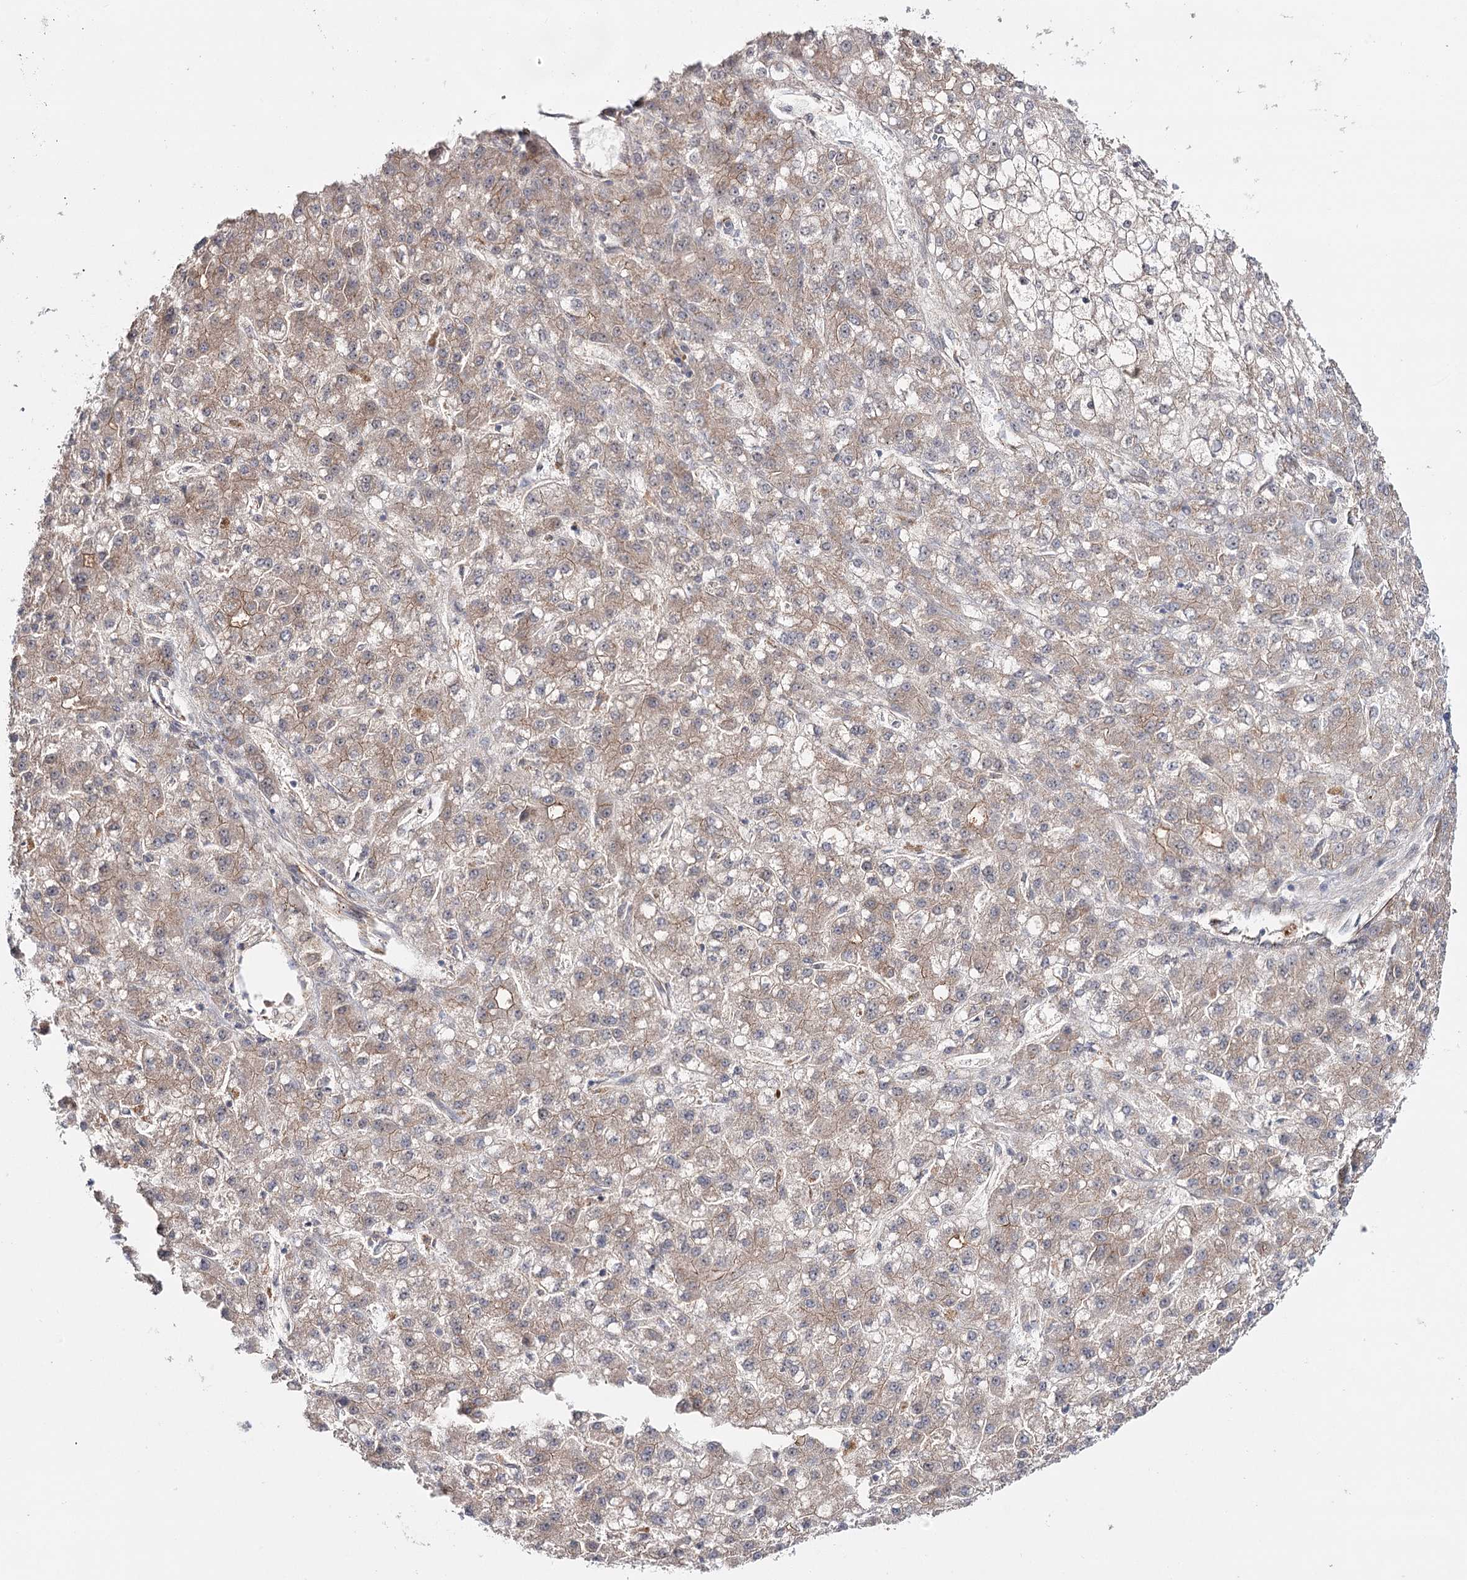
{"staining": {"intensity": "weak", "quantity": "25%-75%", "location": "cytoplasmic/membranous"}, "tissue": "liver cancer", "cell_type": "Tumor cells", "image_type": "cancer", "snomed": [{"axis": "morphology", "description": "Carcinoma, Hepatocellular, NOS"}, {"axis": "topography", "description": "Liver"}], "caption": "Immunohistochemistry micrograph of human hepatocellular carcinoma (liver) stained for a protein (brown), which displays low levels of weak cytoplasmic/membranous expression in approximately 25%-75% of tumor cells.", "gene": "PKP4", "patient": {"sex": "male", "age": 67}}